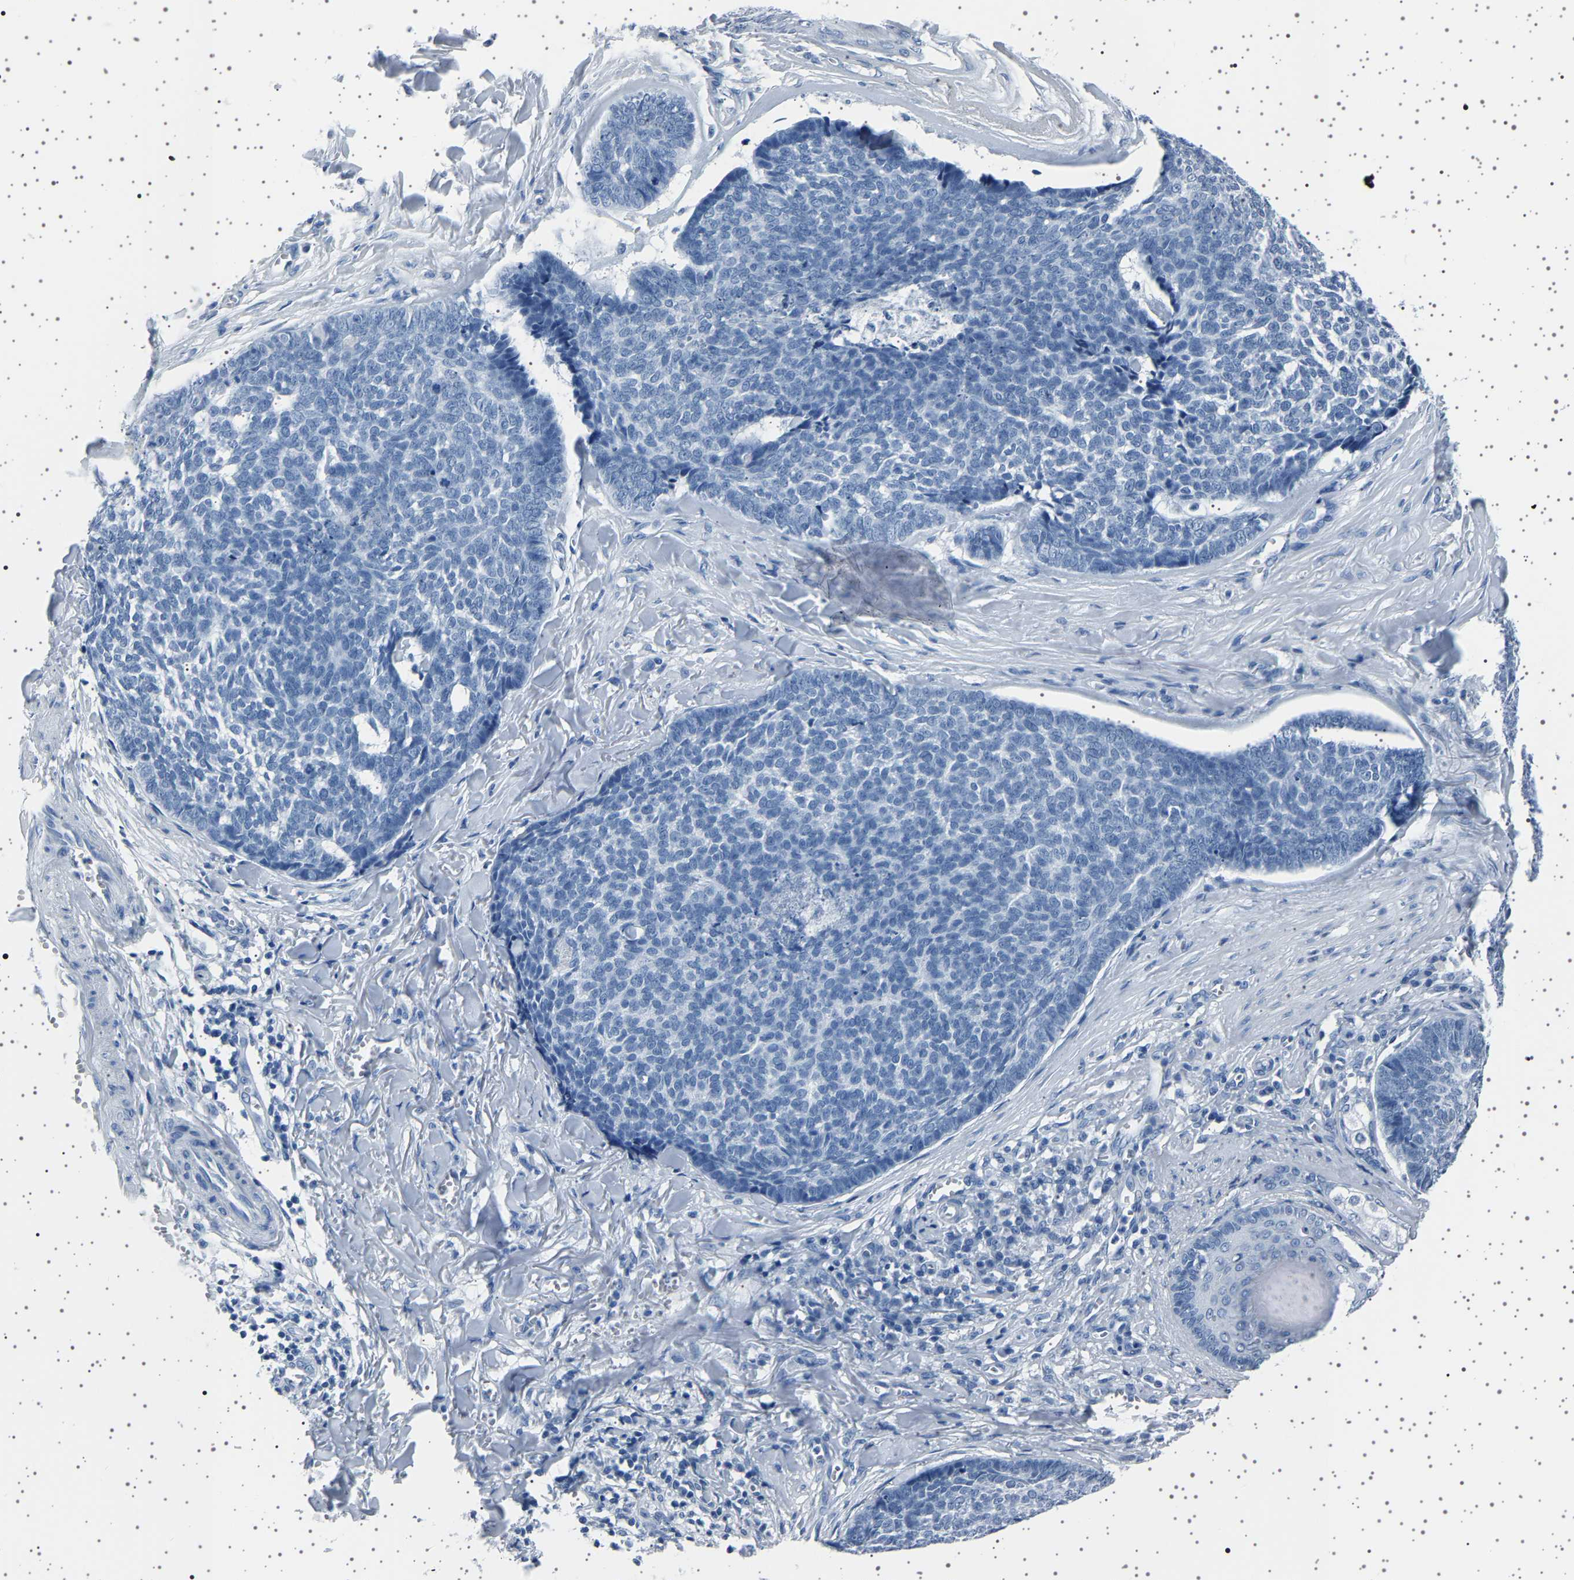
{"staining": {"intensity": "negative", "quantity": "none", "location": "none"}, "tissue": "skin cancer", "cell_type": "Tumor cells", "image_type": "cancer", "snomed": [{"axis": "morphology", "description": "Basal cell carcinoma"}, {"axis": "topography", "description": "Skin"}], "caption": "High power microscopy image of an immunohistochemistry histopathology image of skin cancer, revealing no significant staining in tumor cells.", "gene": "TFF3", "patient": {"sex": "male", "age": 84}}